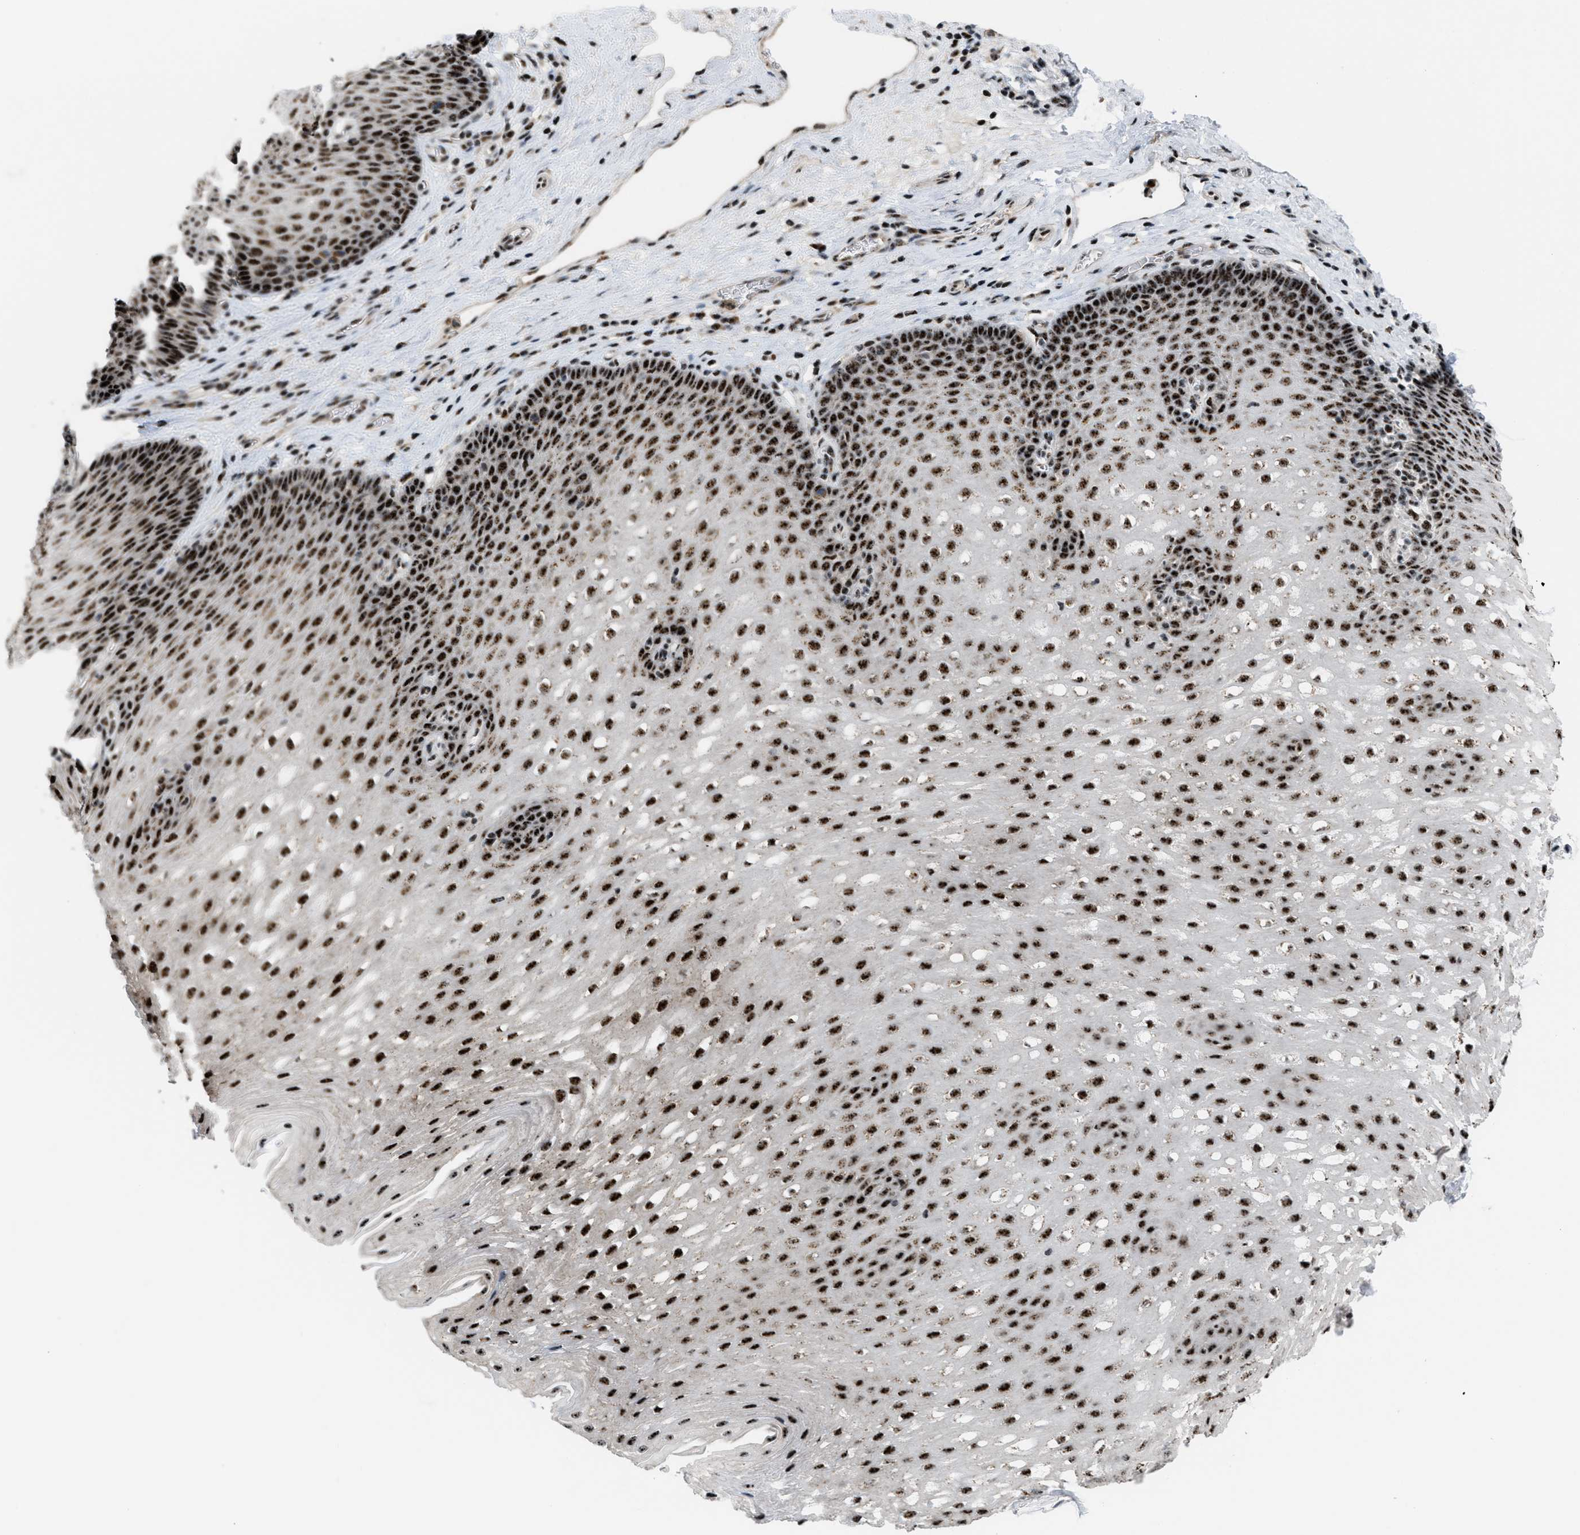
{"staining": {"intensity": "strong", "quantity": ">75%", "location": "nuclear"}, "tissue": "esophagus", "cell_type": "Squamous epithelial cells", "image_type": "normal", "snomed": [{"axis": "morphology", "description": "Normal tissue, NOS"}, {"axis": "topography", "description": "Esophagus"}], "caption": "Benign esophagus demonstrates strong nuclear positivity in approximately >75% of squamous epithelial cells, visualized by immunohistochemistry. (IHC, brightfield microscopy, high magnification).", "gene": "CDR2", "patient": {"sex": "male", "age": 48}}